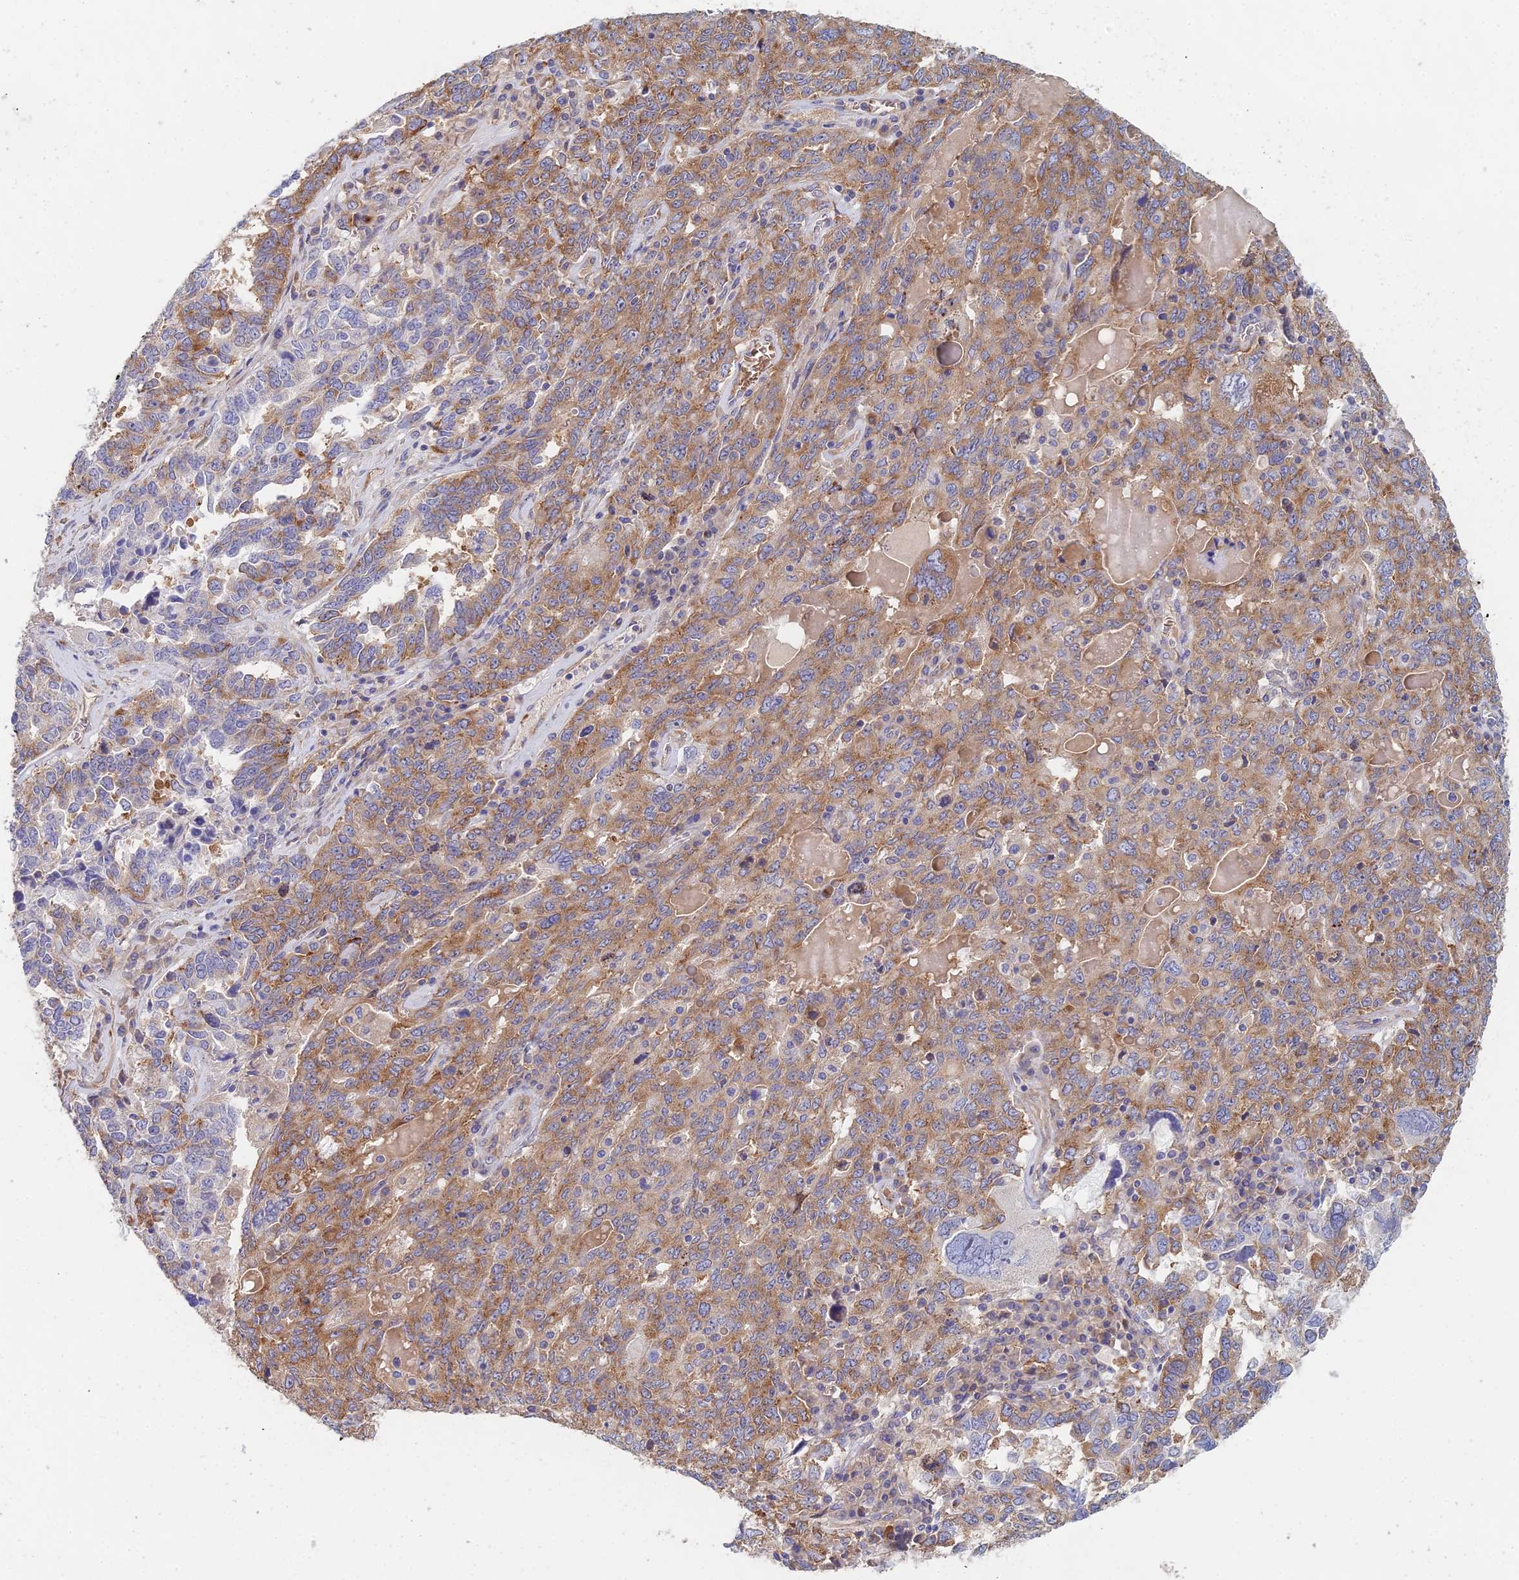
{"staining": {"intensity": "weak", "quantity": "25%-75%", "location": "cytoplasmic/membranous"}, "tissue": "ovarian cancer", "cell_type": "Tumor cells", "image_type": "cancer", "snomed": [{"axis": "morphology", "description": "Carcinoma, endometroid"}, {"axis": "topography", "description": "Ovary"}], "caption": "This histopathology image shows endometroid carcinoma (ovarian) stained with immunohistochemistry to label a protein in brown. The cytoplasmic/membranous of tumor cells show weak positivity for the protein. Nuclei are counter-stained blue.", "gene": "ELOF1", "patient": {"sex": "female", "age": 62}}